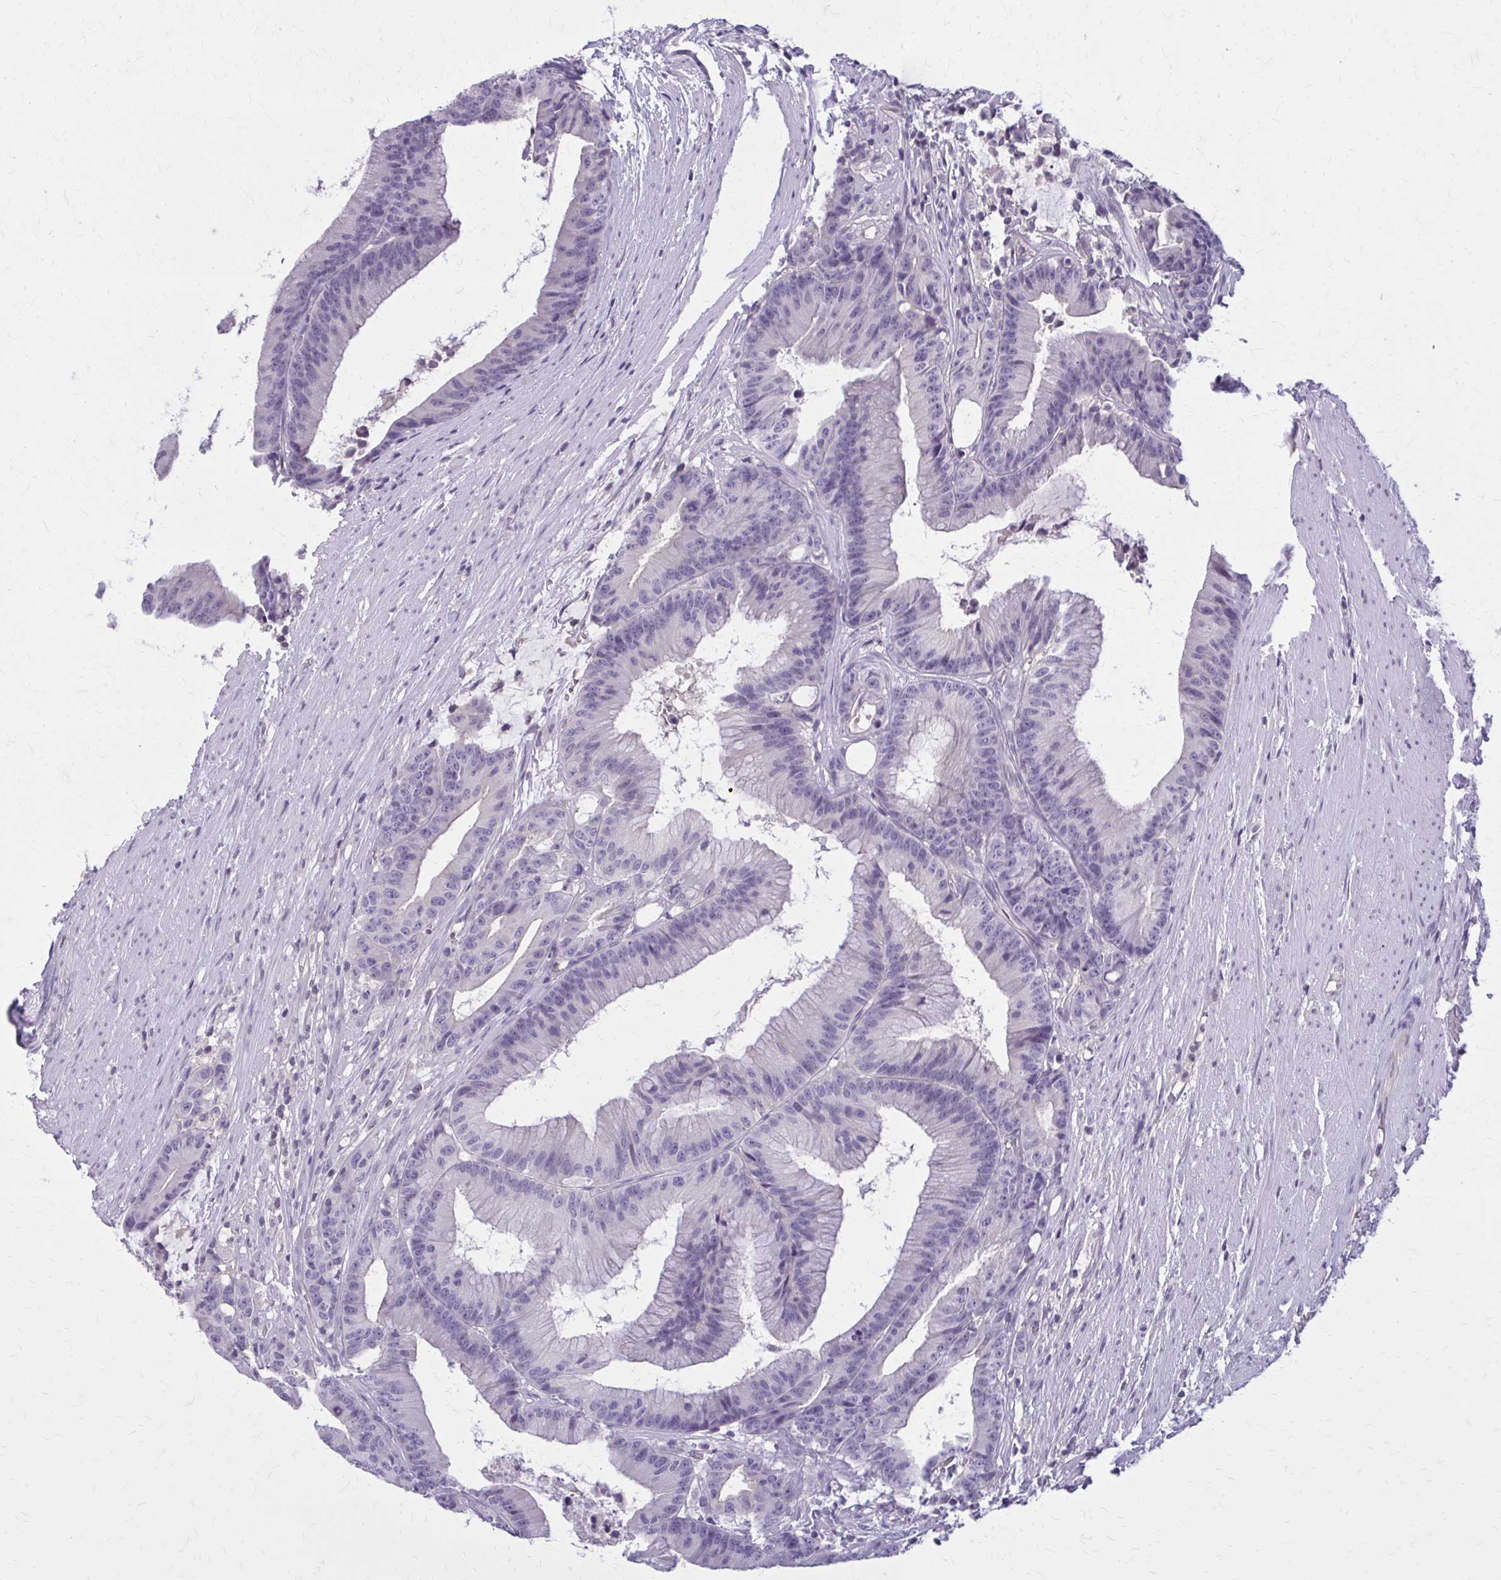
{"staining": {"intensity": "negative", "quantity": "none", "location": "none"}, "tissue": "colorectal cancer", "cell_type": "Tumor cells", "image_type": "cancer", "snomed": [{"axis": "morphology", "description": "Adenocarcinoma, NOS"}, {"axis": "topography", "description": "Colon"}], "caption": "IHC photomicrograph of human adenocarcinoma (colorectal) stained for a protein (brown), which displays no positivity in tumor cells.", "gene": "OR4A47", "patient": {"sex": "female", "age": 78}}